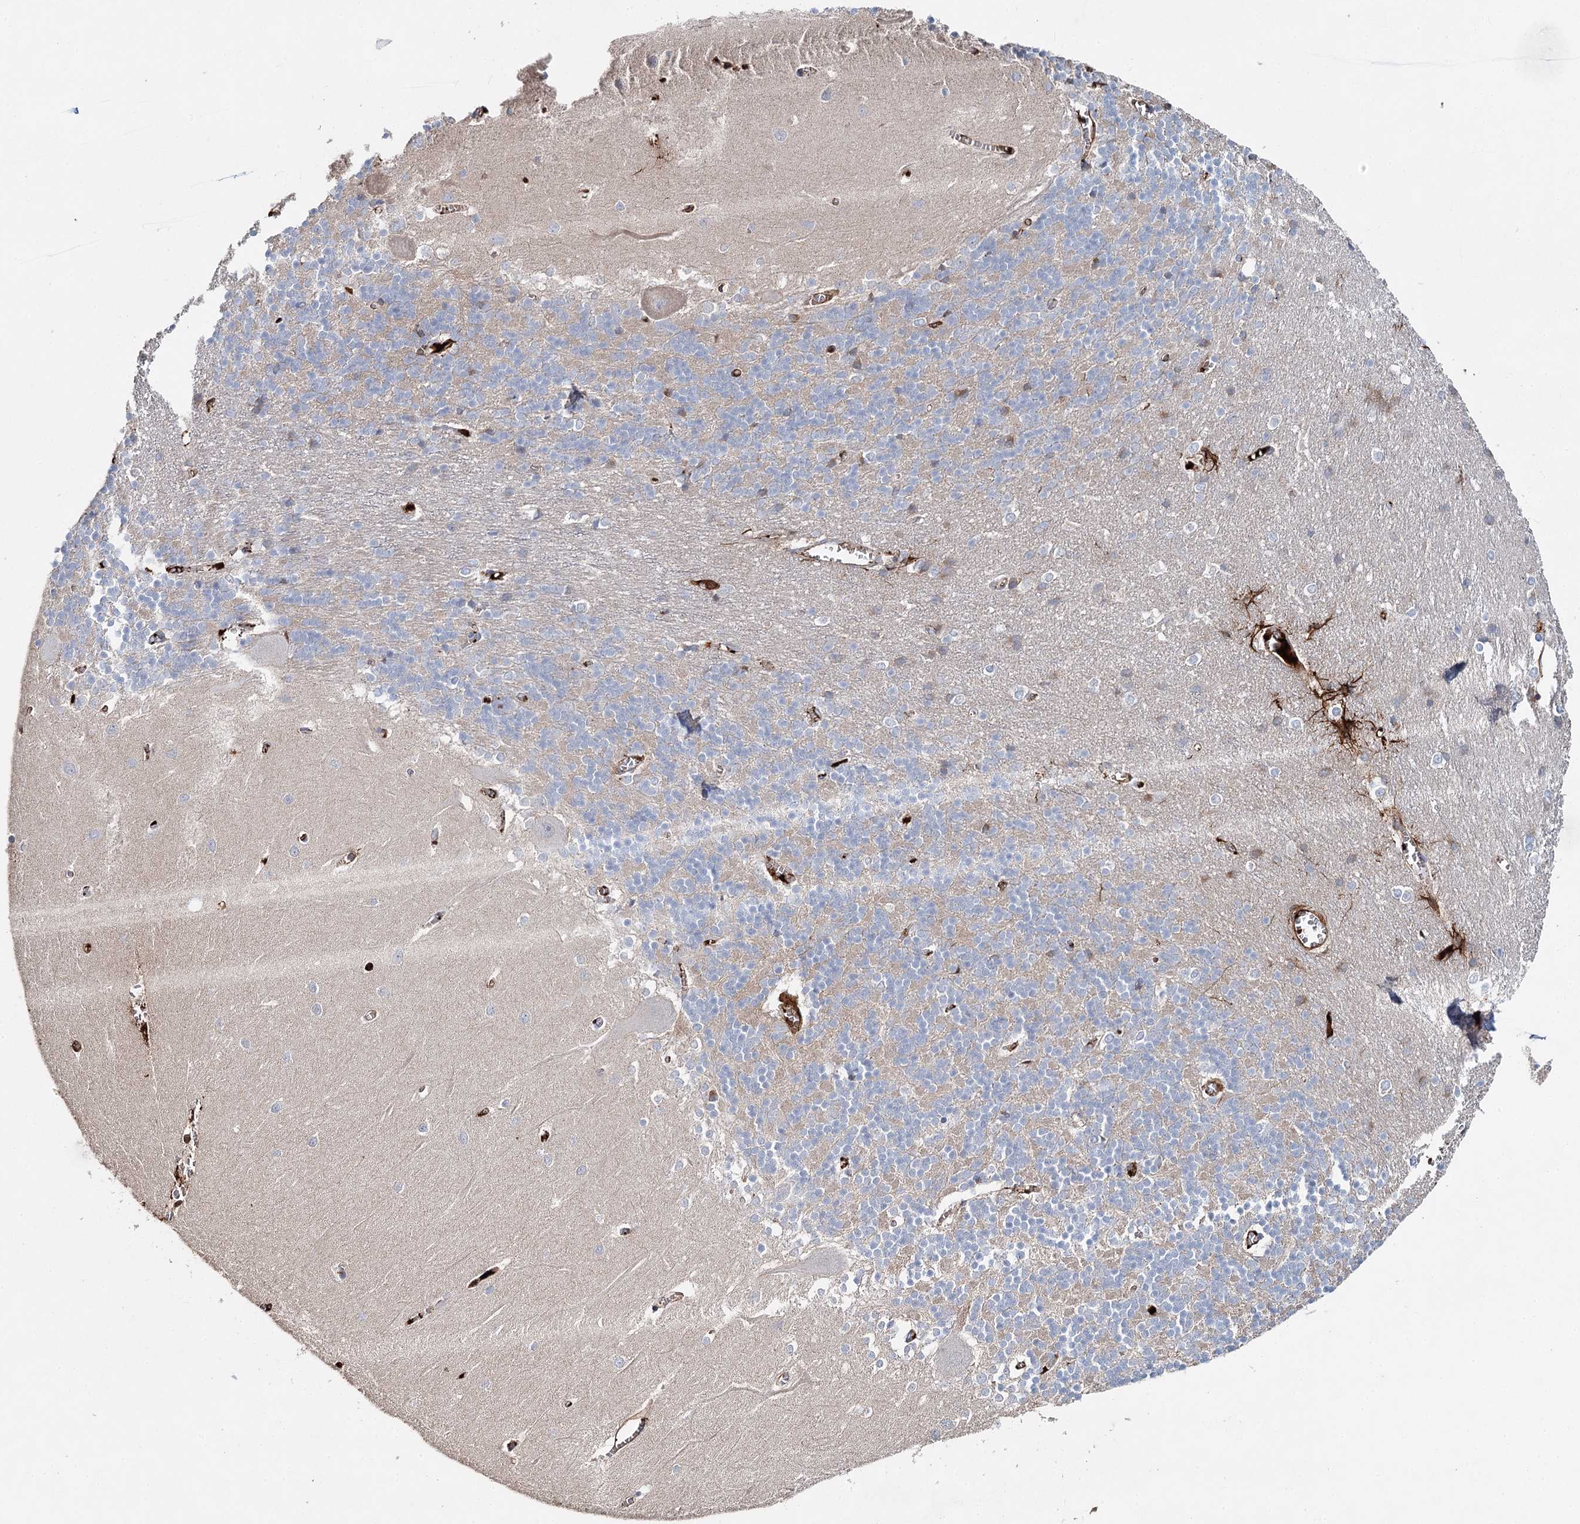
{"staining": {"intensity": "negative", "quantity": "none", "location": "none"}, "tissue": "cerebellum", "cell_type": "Cells in granular layer", "image_type": "normal", "snomed": [{"axis": "morphology", "description": "Normal tissue, NOS"}, {"axis": "topography", "description": "Cerebellum"}], "caption": "High magnification brightfield microscopy of unremarkable cerebellum stained with DAB (3,3'-diaminobenzidine) (brown) and counterstained with hematoxylin (blue): cells in granular layer show no significant staining.", "gene": "ALKBH8", "patient": {"sex": "male", "age": 37}}